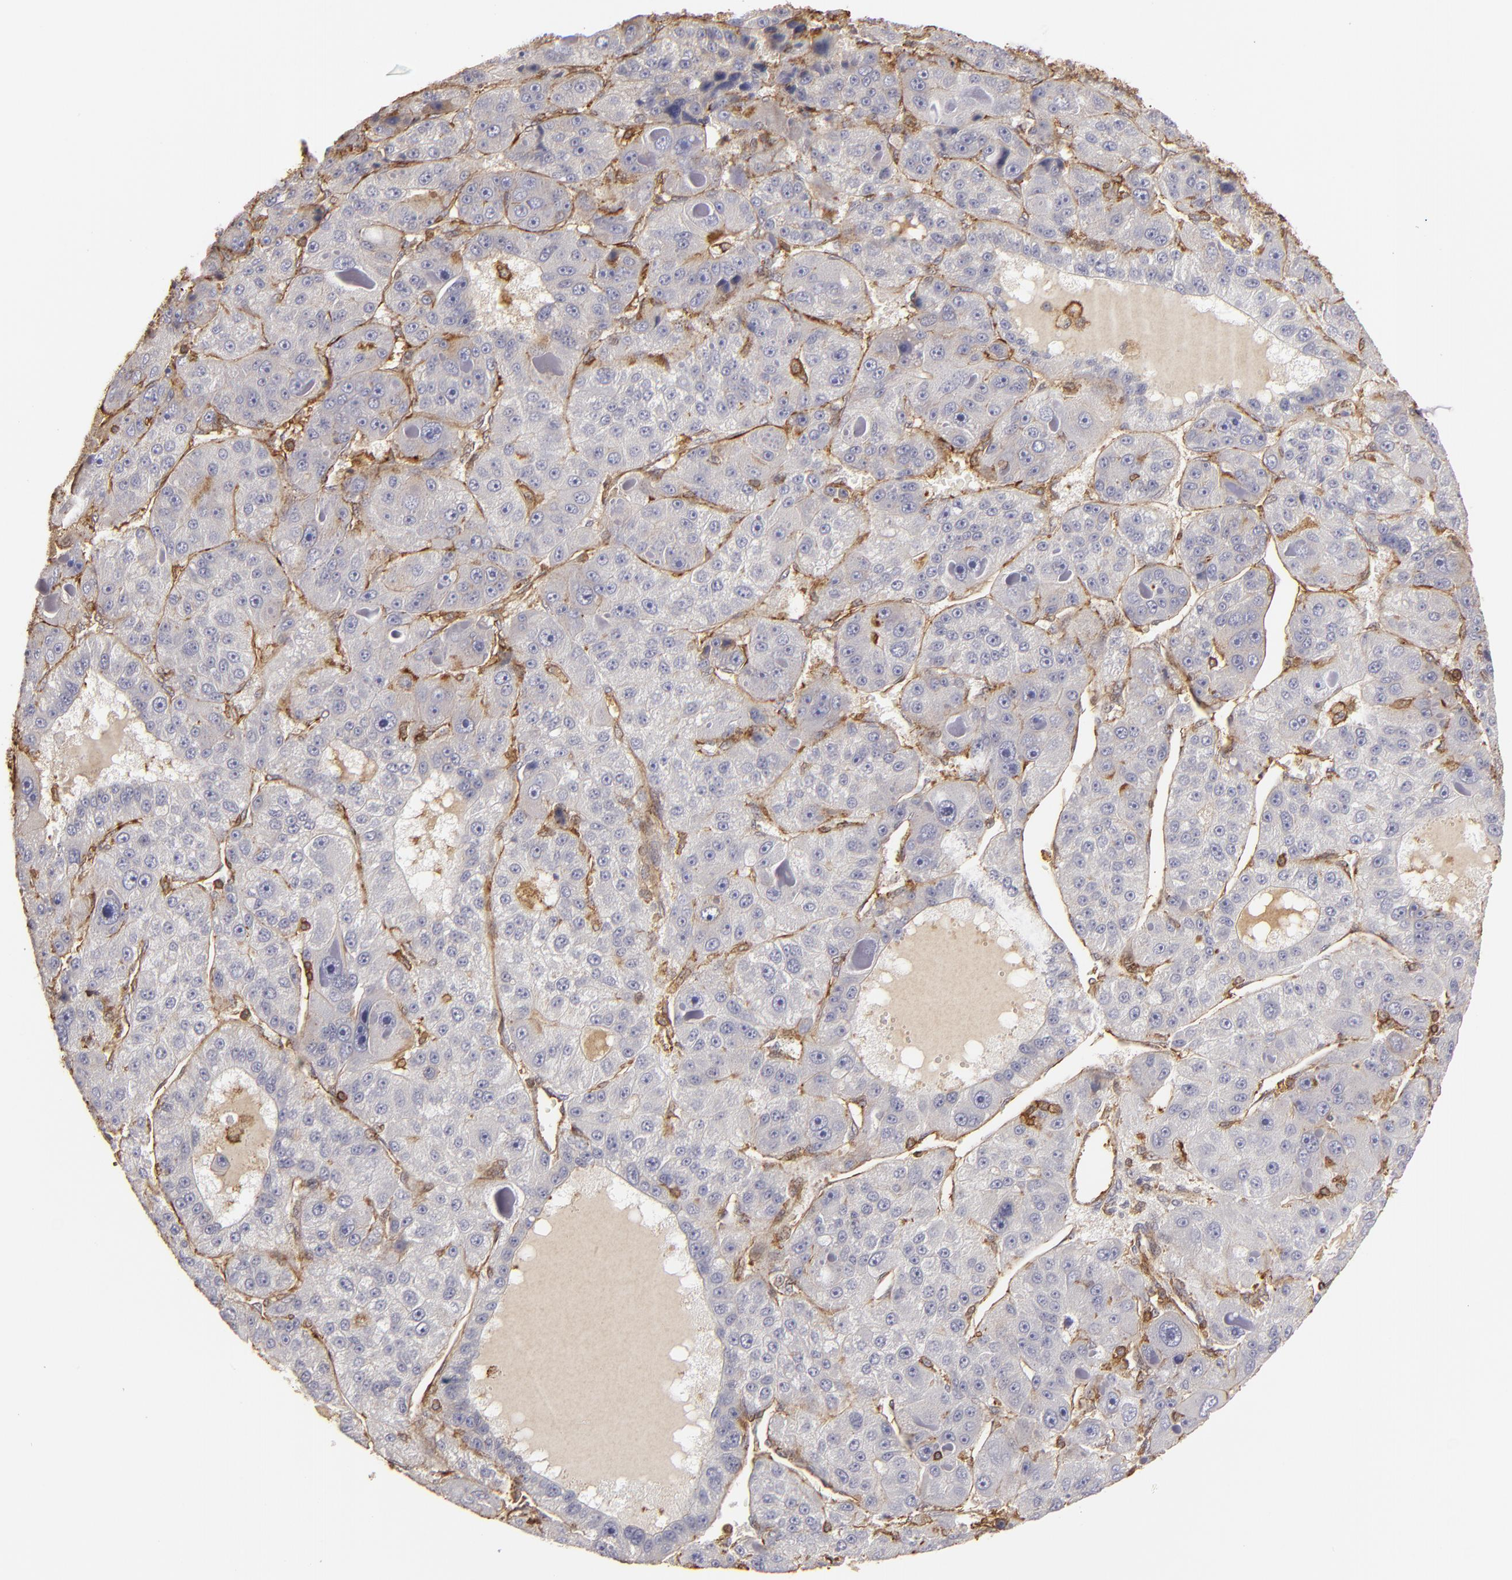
{"staining": {"intensity": "weak", "quantity": "<25%", "location": "cytoplasmic/membranous"}, "tissue": "liver cancer", "cell_type": "Tumor cells", "image_type": "cancer", "snomed": [{"axis": "morphology", "description": "Carcinoma, Hepatocellular, NOS"}, {"axis": "topography", "description": "Liver"}], "caption": "This is an immunohistochemistry histopathology image of human liver cancer. There is no staining in tumor cells.", "gene": "ACTB", "patient": {"sex": "male", "age": 76}}